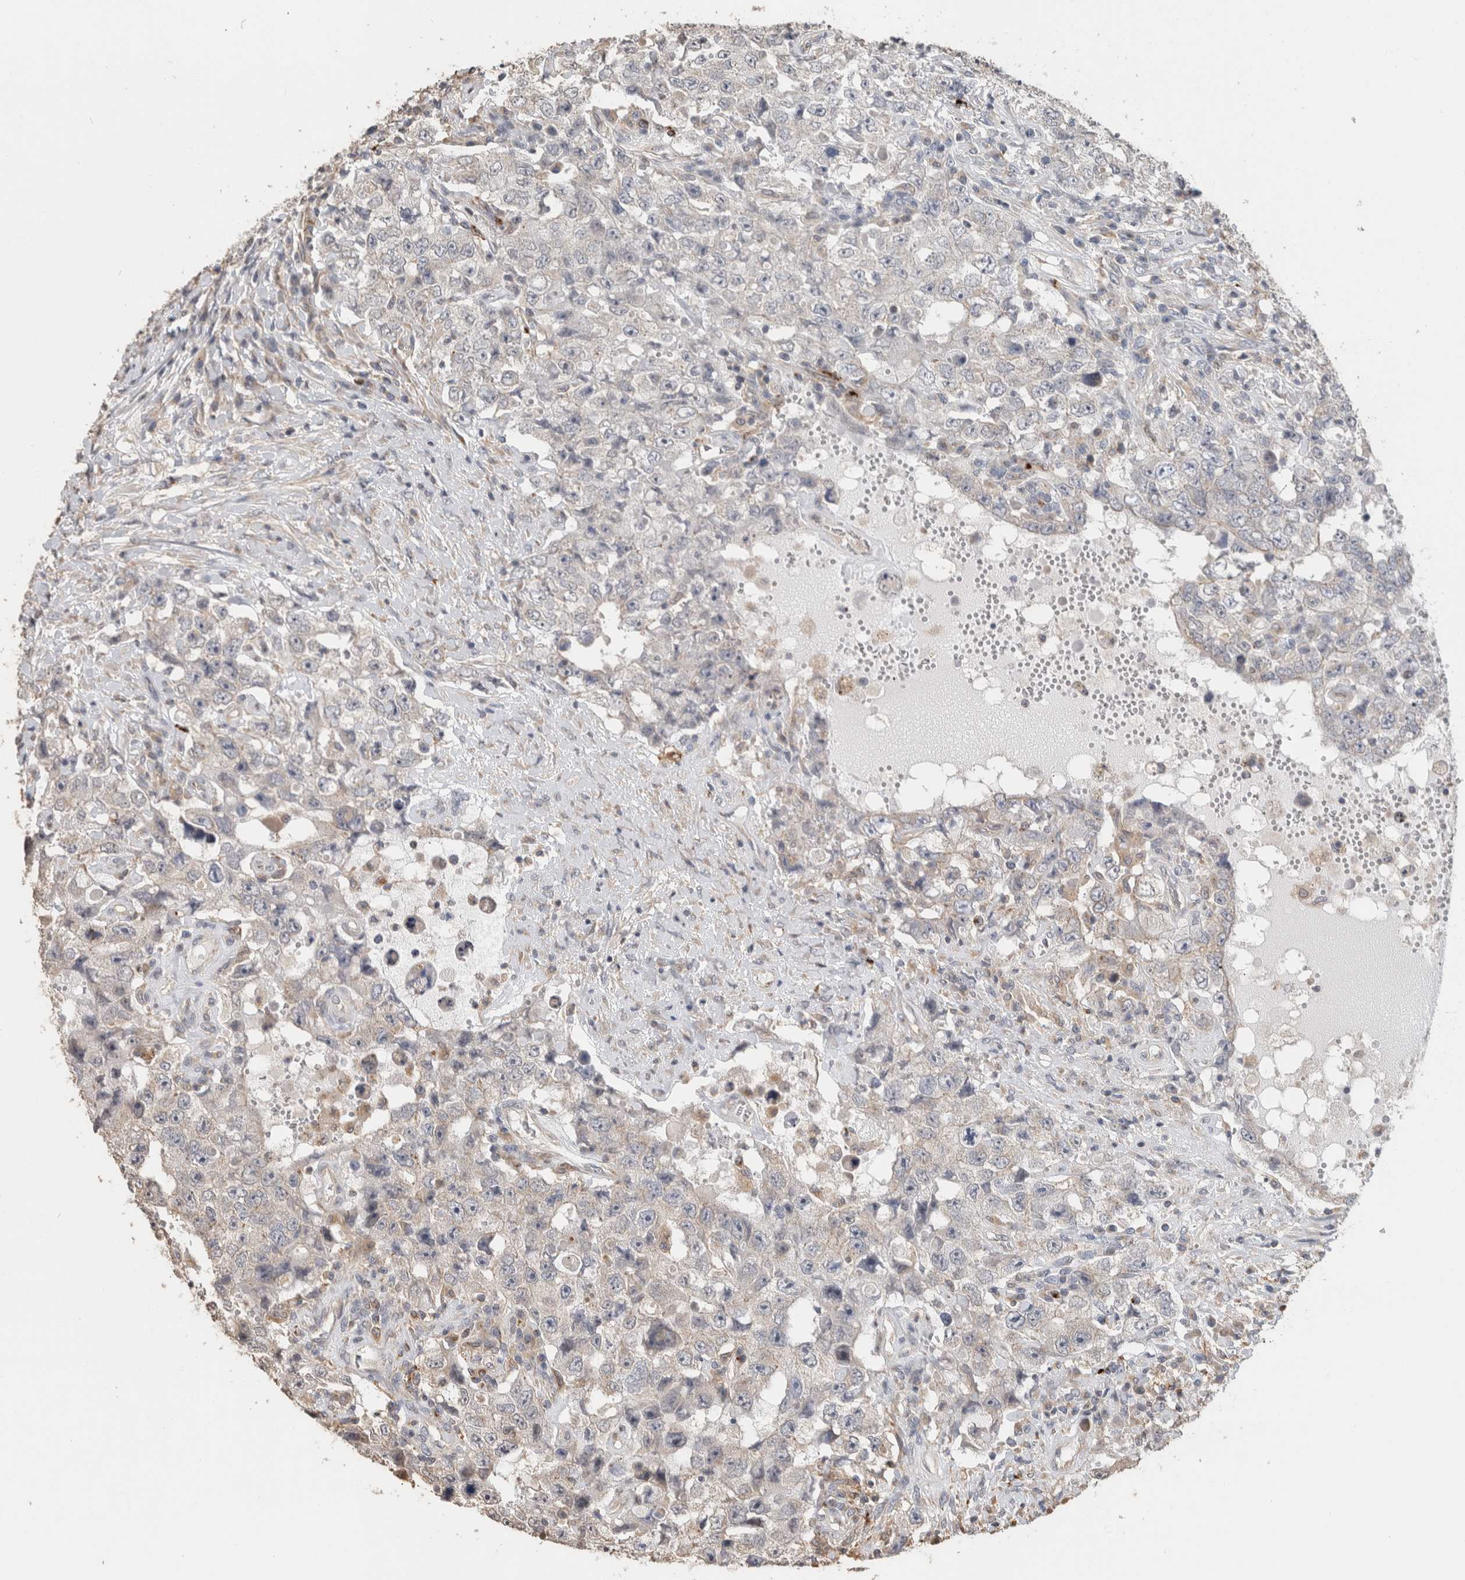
{"staining": {"intensity": "negative", "quantity": "none", "location": "none"}, "tissue": "testis cancer", "cell_type": "Tumor cells", "image_type": "cancer", "snomed": [{"axis": "morphology", "description": "Carcinoma, Embryonal, NOS"}, {"axis": "topography", "description": "Testis"}], "caption": "This histopathology image is of testis embryonal carcinoma stained with immunohistochemistry (IHC) to label a protein in brown with the nuclei are counter-stained blue. There is no staining in tumor cells.", "gene": "CLIP1", "patient": {"sex": "male", "age": 26}}